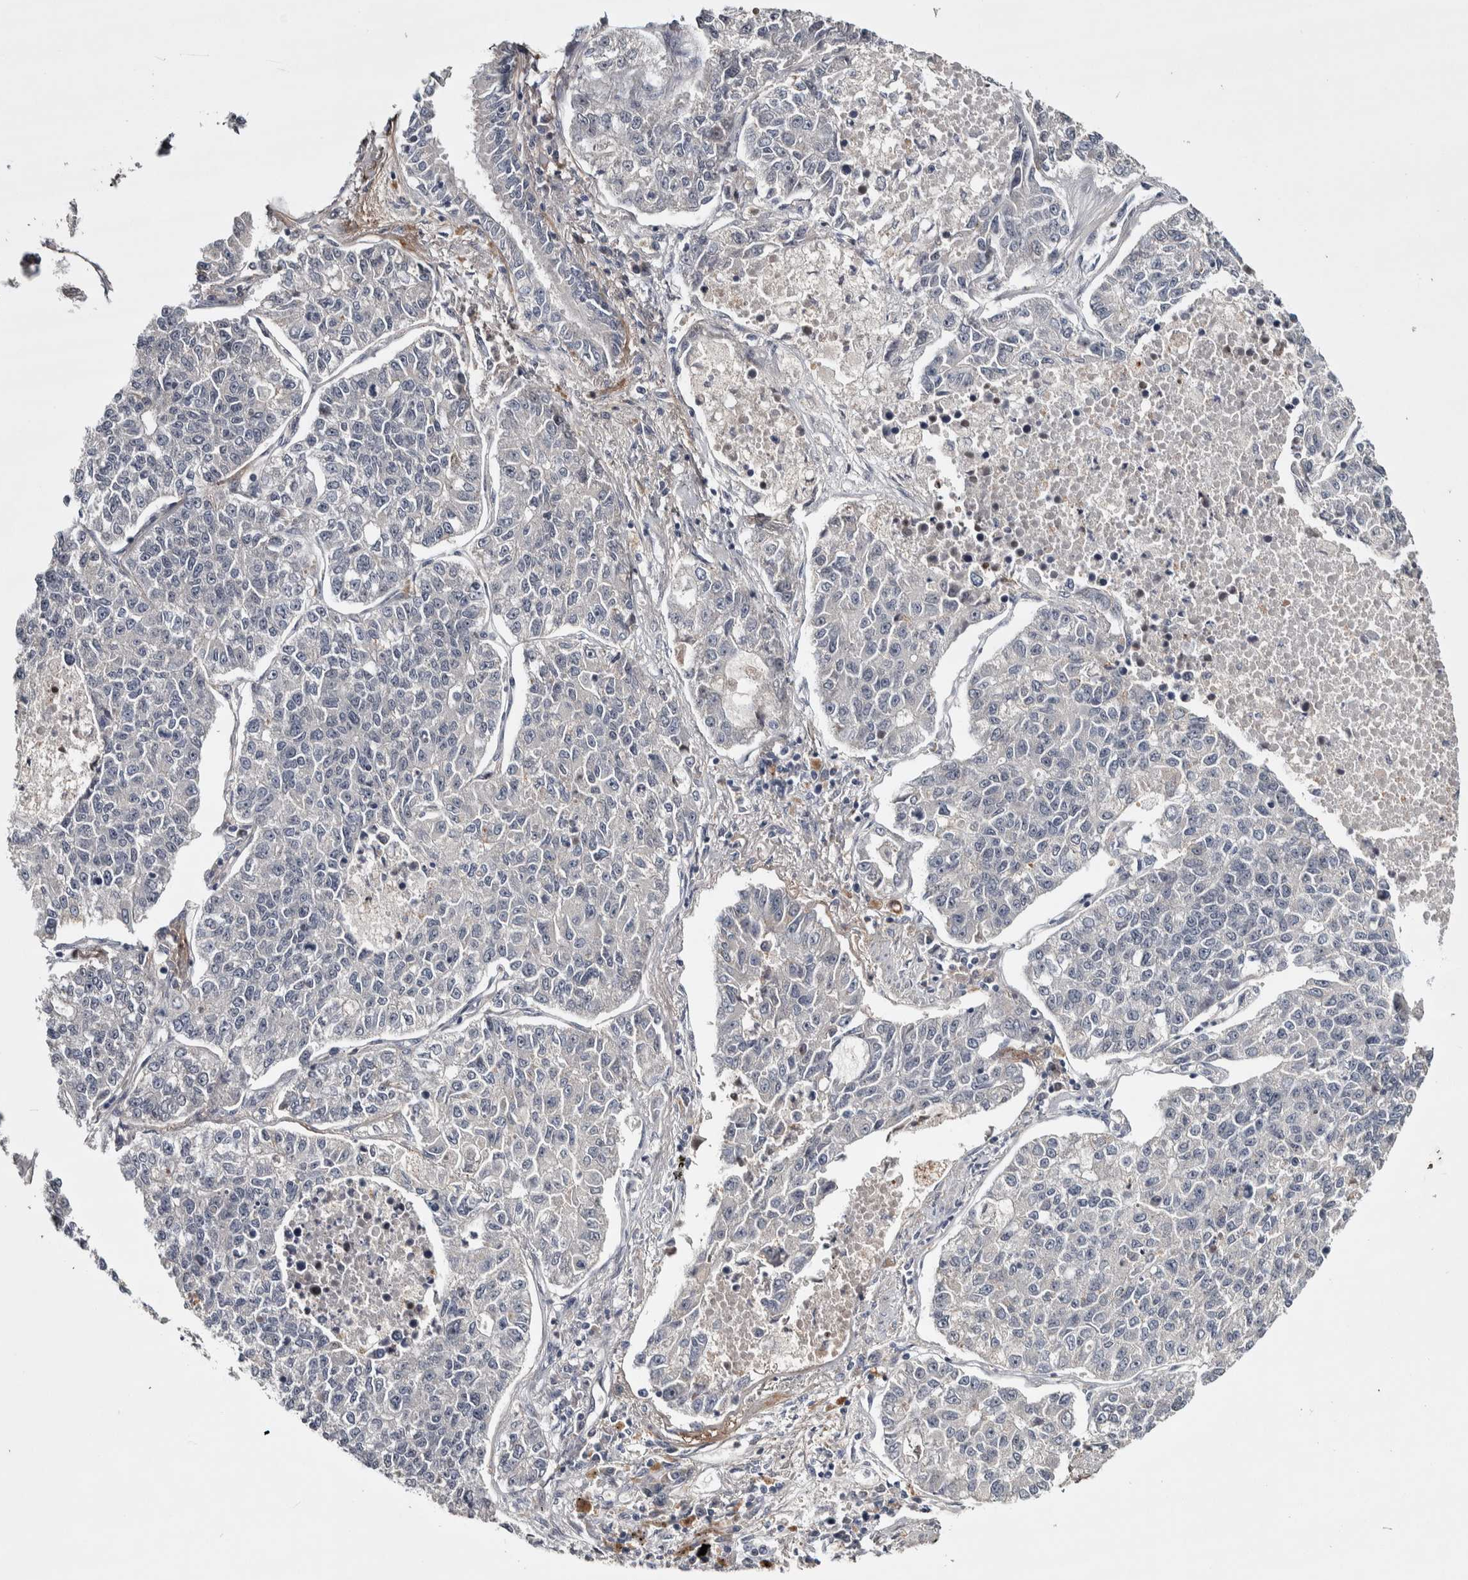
{"staining": {"intensity": "negative", "quantity": "none", "location": "none"}, "tissue": "lung cancer", "cell_type": "Tumor cells", "image_type": "cancer", "snomed": [{"axis": "morphology", "description": "Adenocarcinoma, NOS"}, {"axis": "topography", "description": "Lung"}], "caption": "This is an IHC micrograph of human adenocarcinoma (lung). There is no expression in tumor cells.", "gene": "ASPN", "patient": {"sex": "male", "age": 49}}